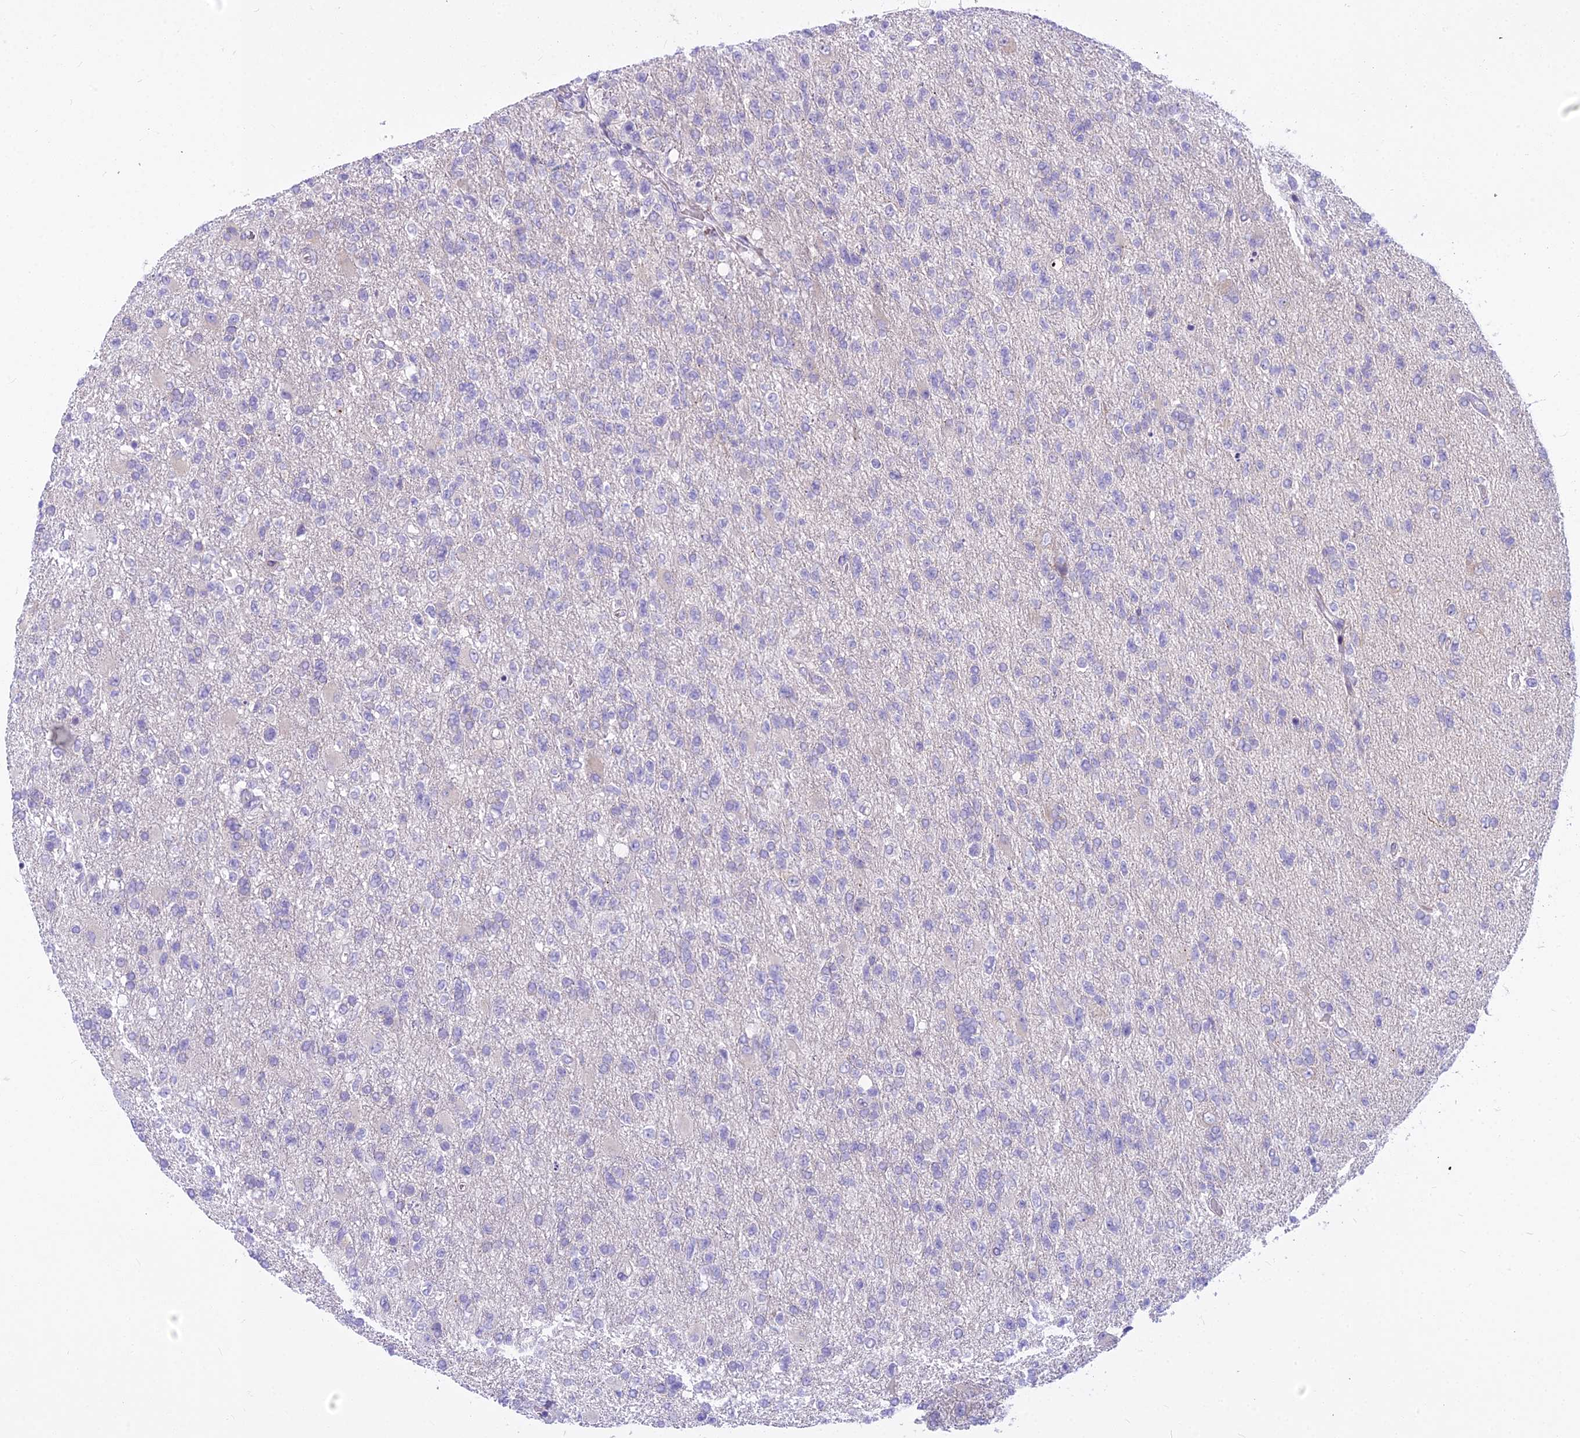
{"staining": {"intensity": "negative", "quantity": "none", "location": "none"}, "tissue": "glioma", "cell_type": "Tumor cells", "image_type": "cancer", "snomed": [{"axis": "morphology", "description": "Glioma, malignant, High grade"}, {"axis": "topography", "description": "Brain"}], "caption": "Histopathology image shows no significant protein staining in tumor cells of malignant glioma (high-grade).", "gene": "PCDHB14", "patient": {"sex": "male", "age": 56}}